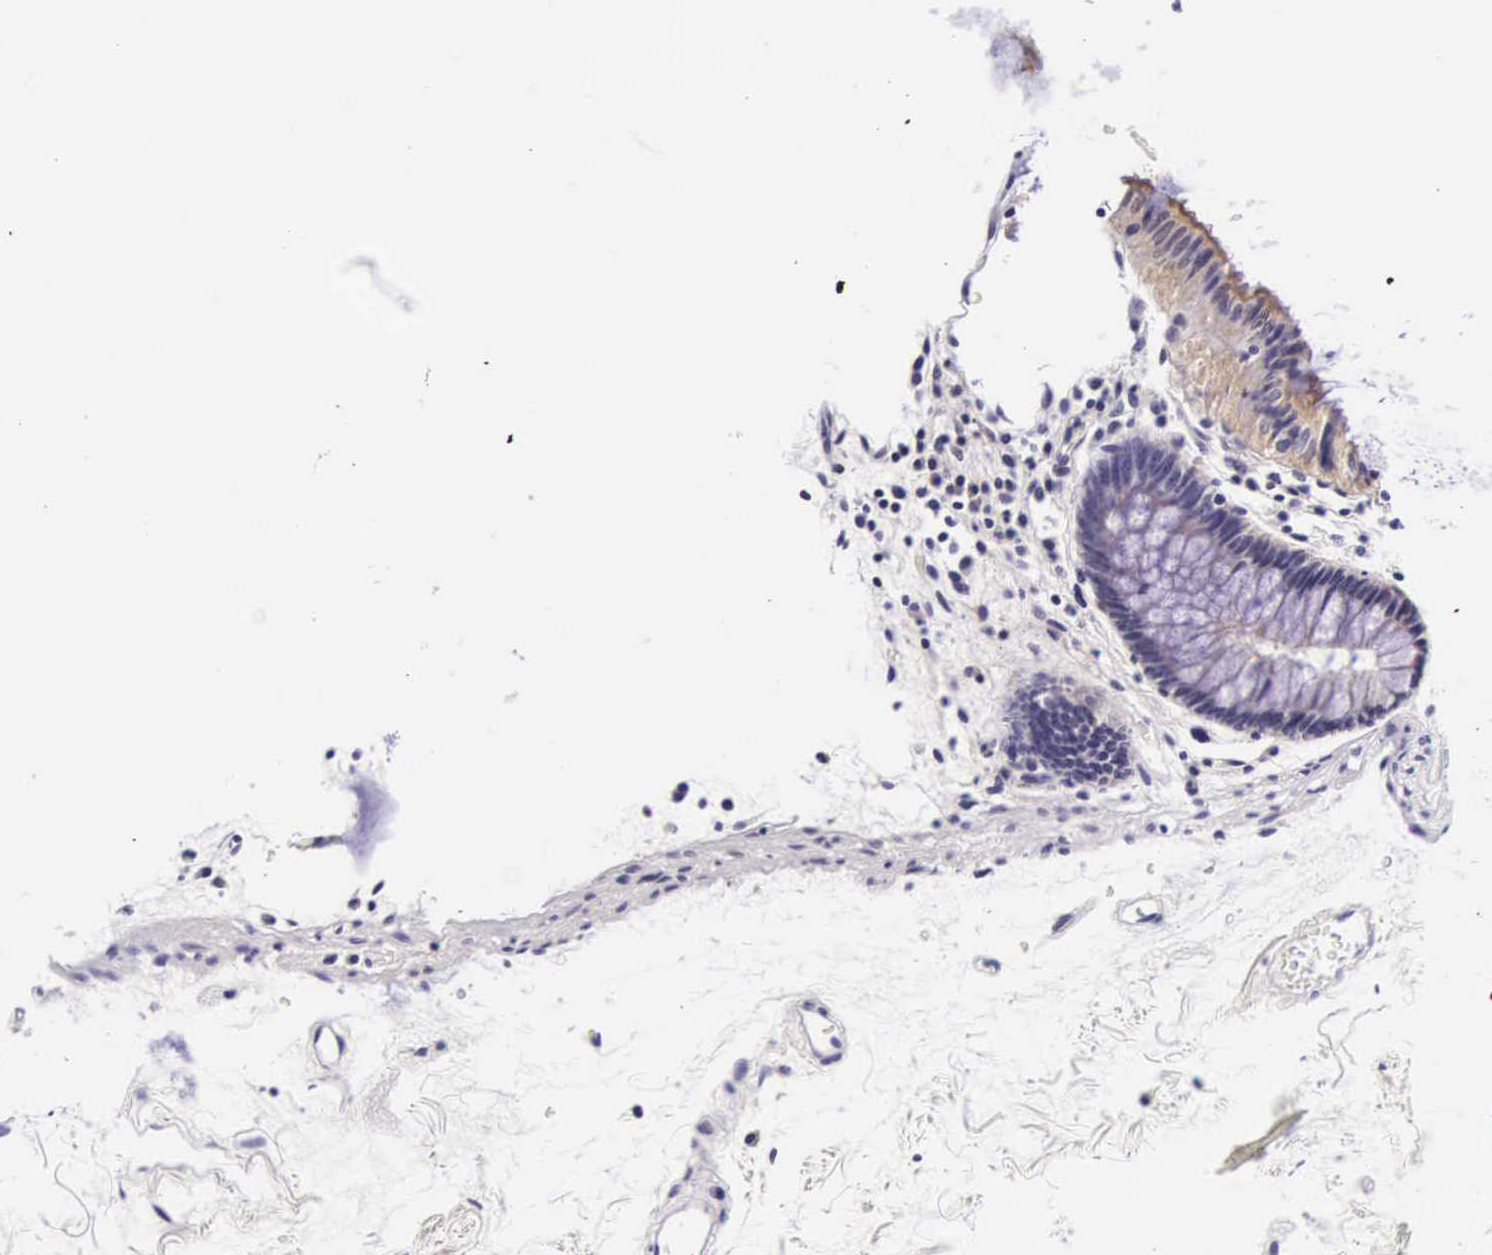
{"staining": {"intensity": "negative", "quantity": "none", "location": "none"}, "tissue": "colon", "cell_type": "Endothelial cells", "image_type": "normal", "snomed": [{"axis": "morphology", "description": "Normal tissue, NOS"}, {"axis": "topography", "description": "Colon"}], "caption": "IHC histopathology image of unremarkable colon: colon stained with DAB (3,3'-diaminobenzidine) reveals no significant protein staining in endothelial cells.", "gene": "PHETA2", "patient": {"sex": "male", "age": 54}}